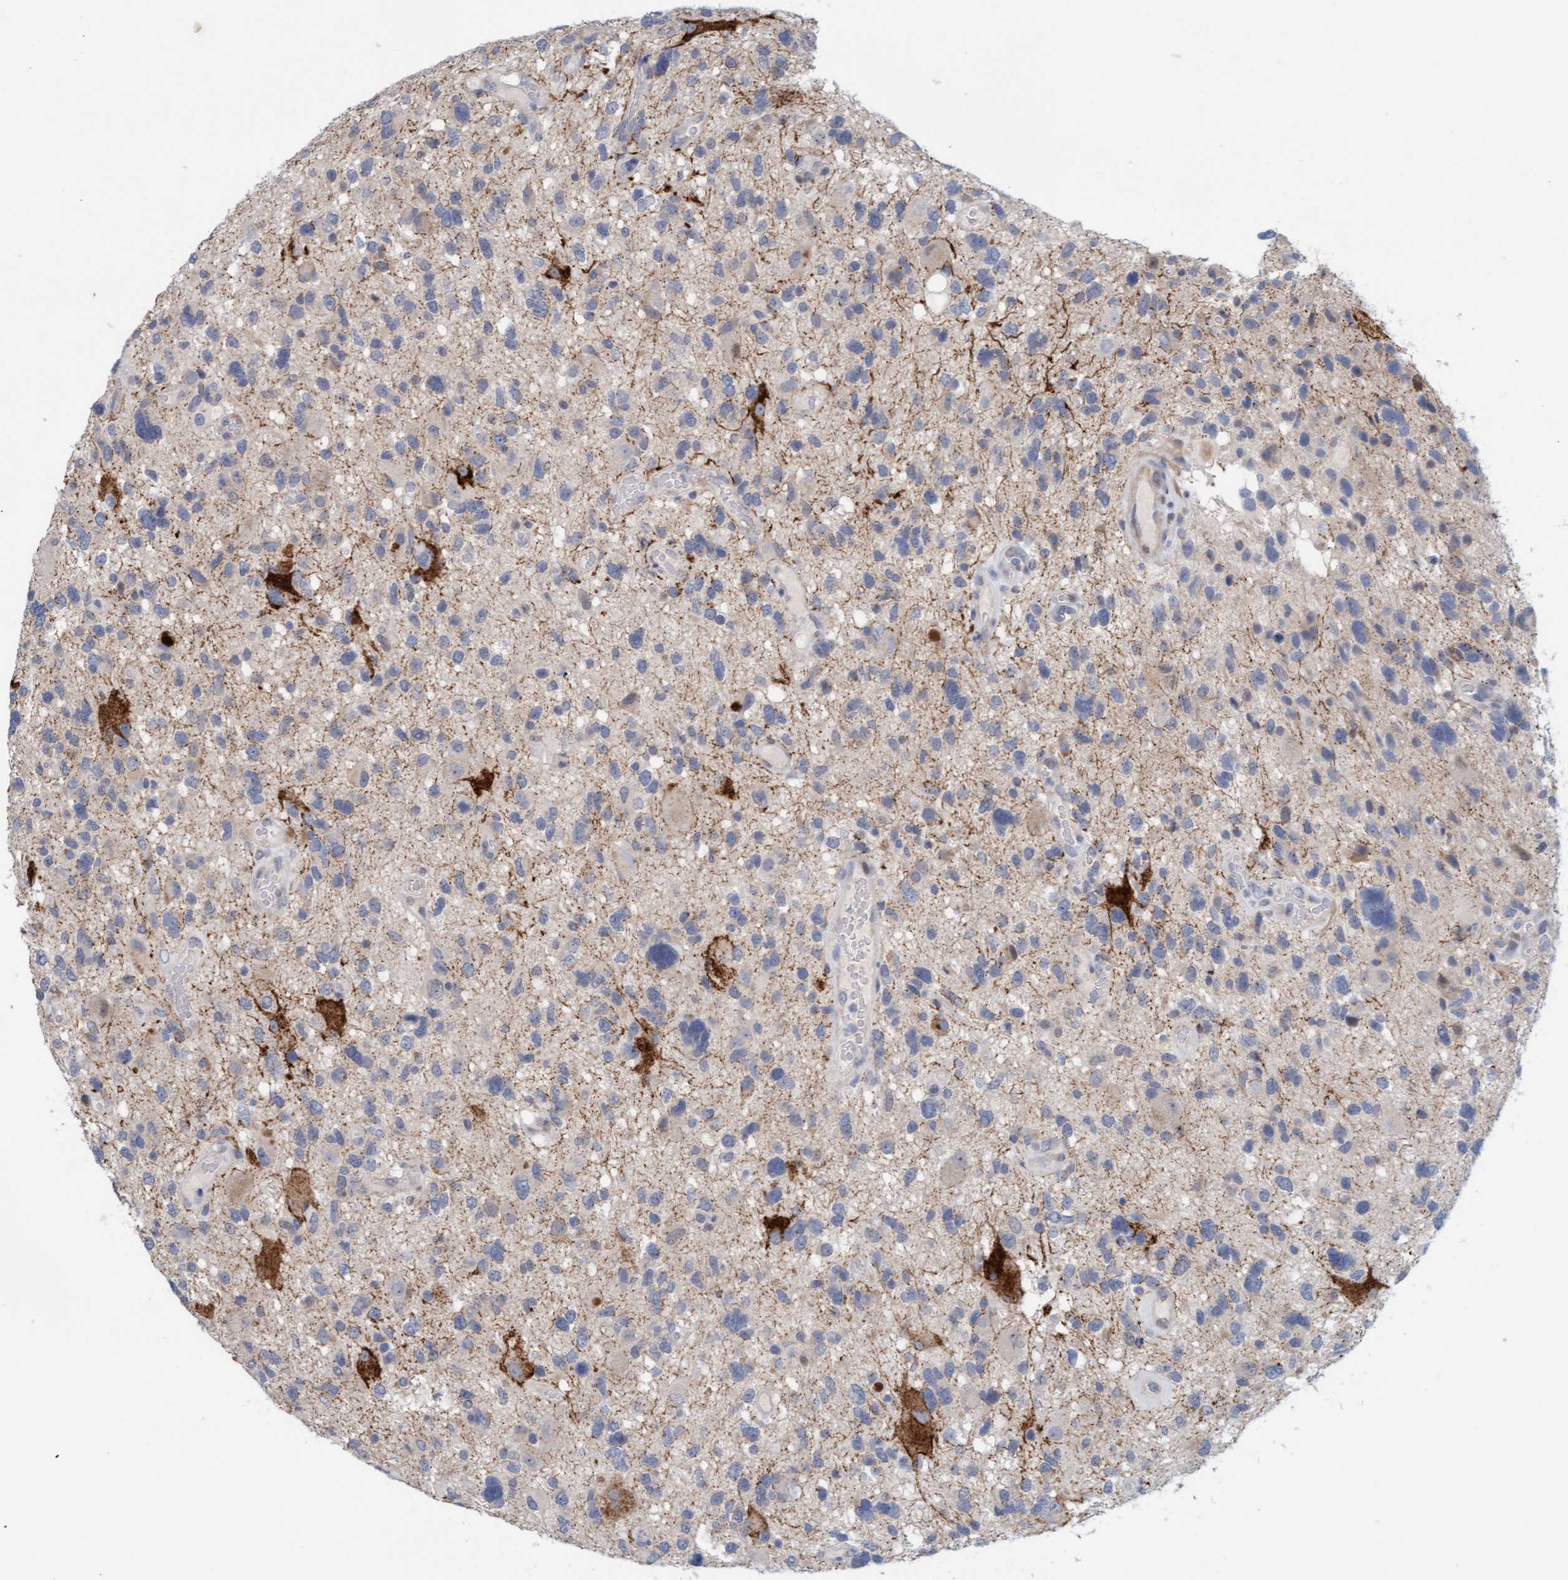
{"staining": {"intensity": "negative", "quantity": "none", "location": "none"}, "tissue": "glioma", "cell_type": "Tumor cells", "image_type": "cancer", "snomed": [{"axis": "morphology", "description": "Glioma, malignant, High grade"}, {"axis": "topography", "description": "Brain"}], "caption": "The photomicrograph reveals no staining of tumor cells in glioma. Nuclei are stained in blue.", "gene": "ZC3H3", "patient": {"sex": "male", "age": 33}}